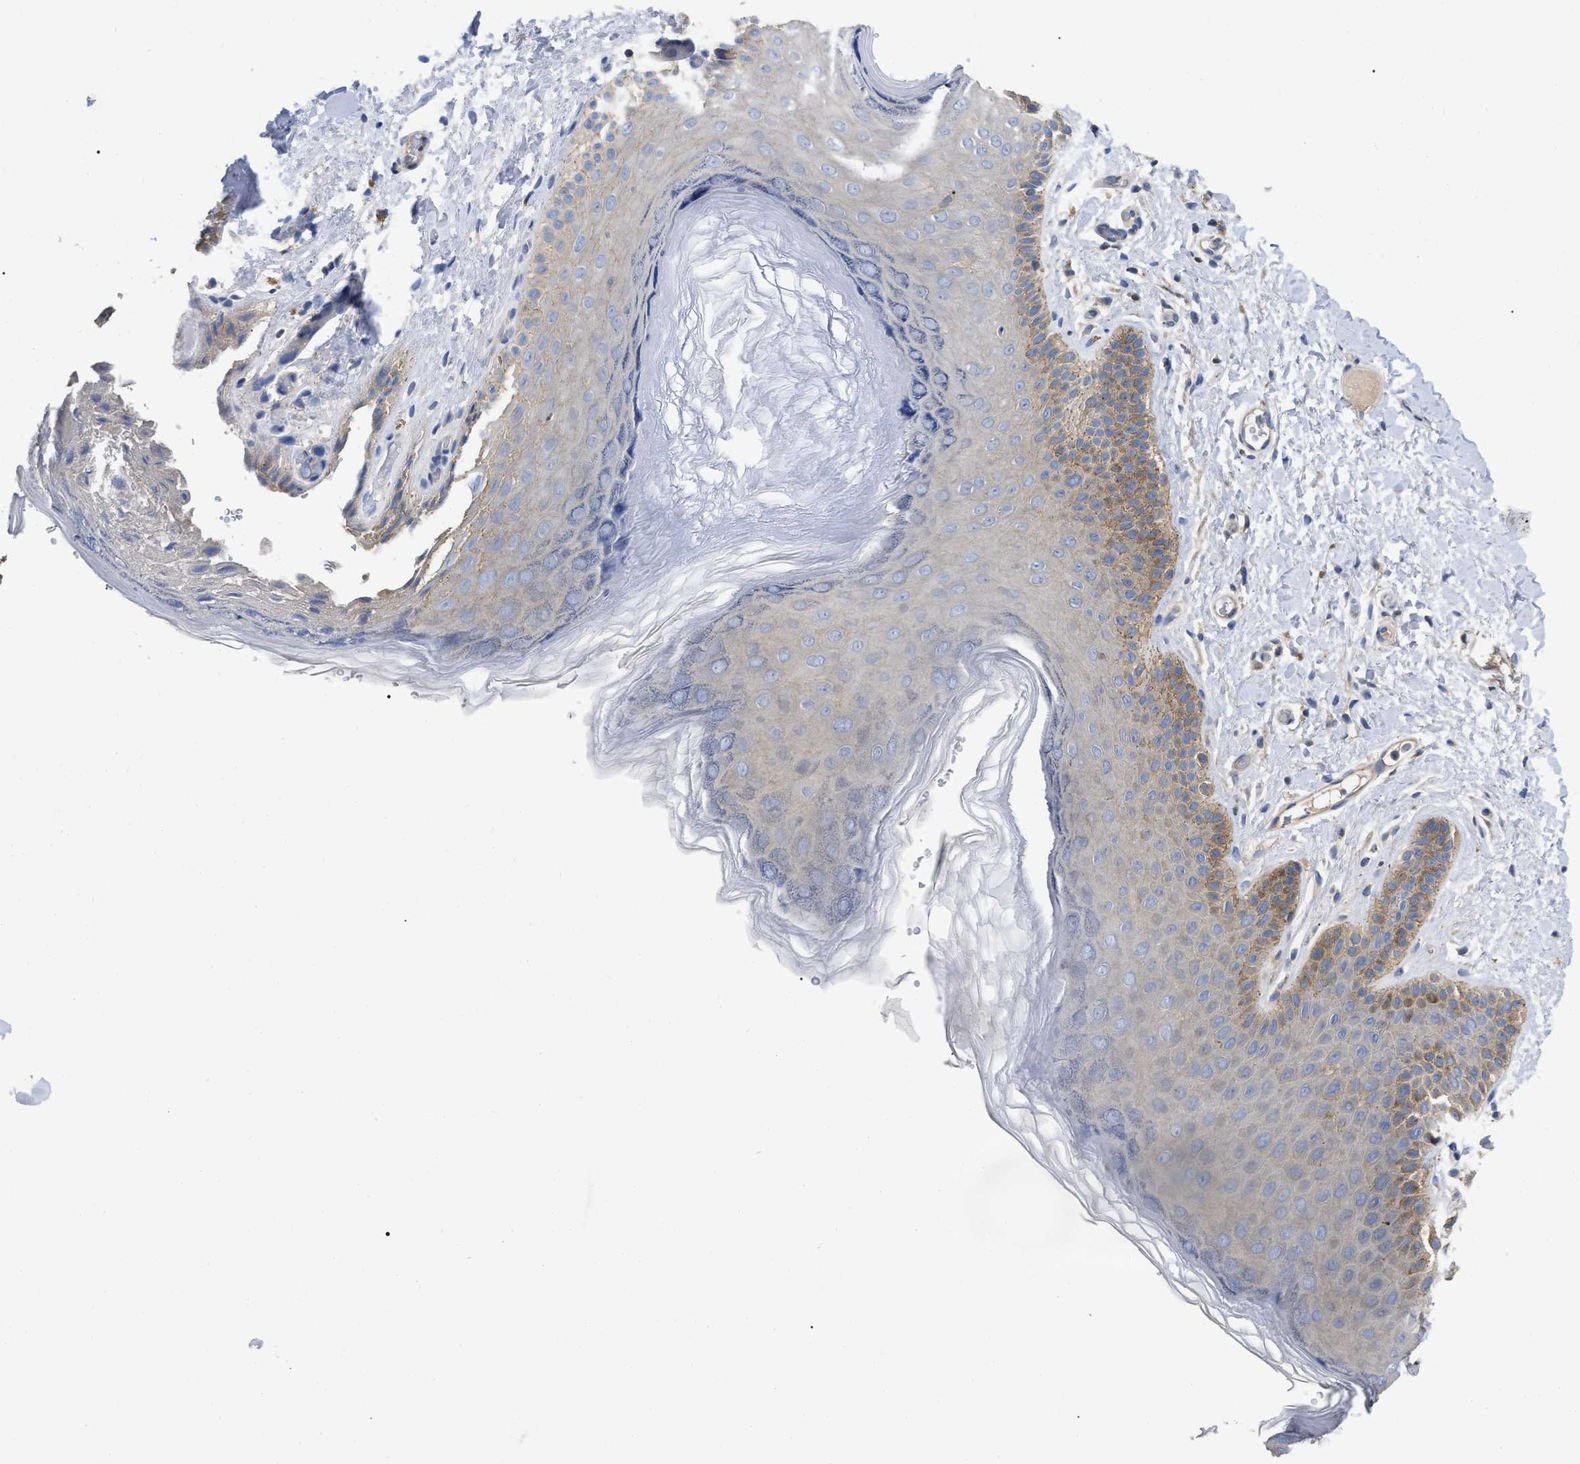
{"staining": {"intensity": "moderate", "quantity": "<25%", "location": "cytoplasmic/membranous"}, "tissue": "skin", "cell_type": "Epidermal cells", "image_type": "normal", "snomed": [{"axis": "morphology", "description": "Normal tissue, NOS"}, {"axis": "topography", "description": "Anal"}], "caption": "Unremarkable skin was stained to show a protein in brown. There is low levels of moderate cytoplasmic/membranous positivity in approximately <25% of epidermal cells.", "gene": "RAP1GDS1", "patient": {"sex": "male", "age": 44}}